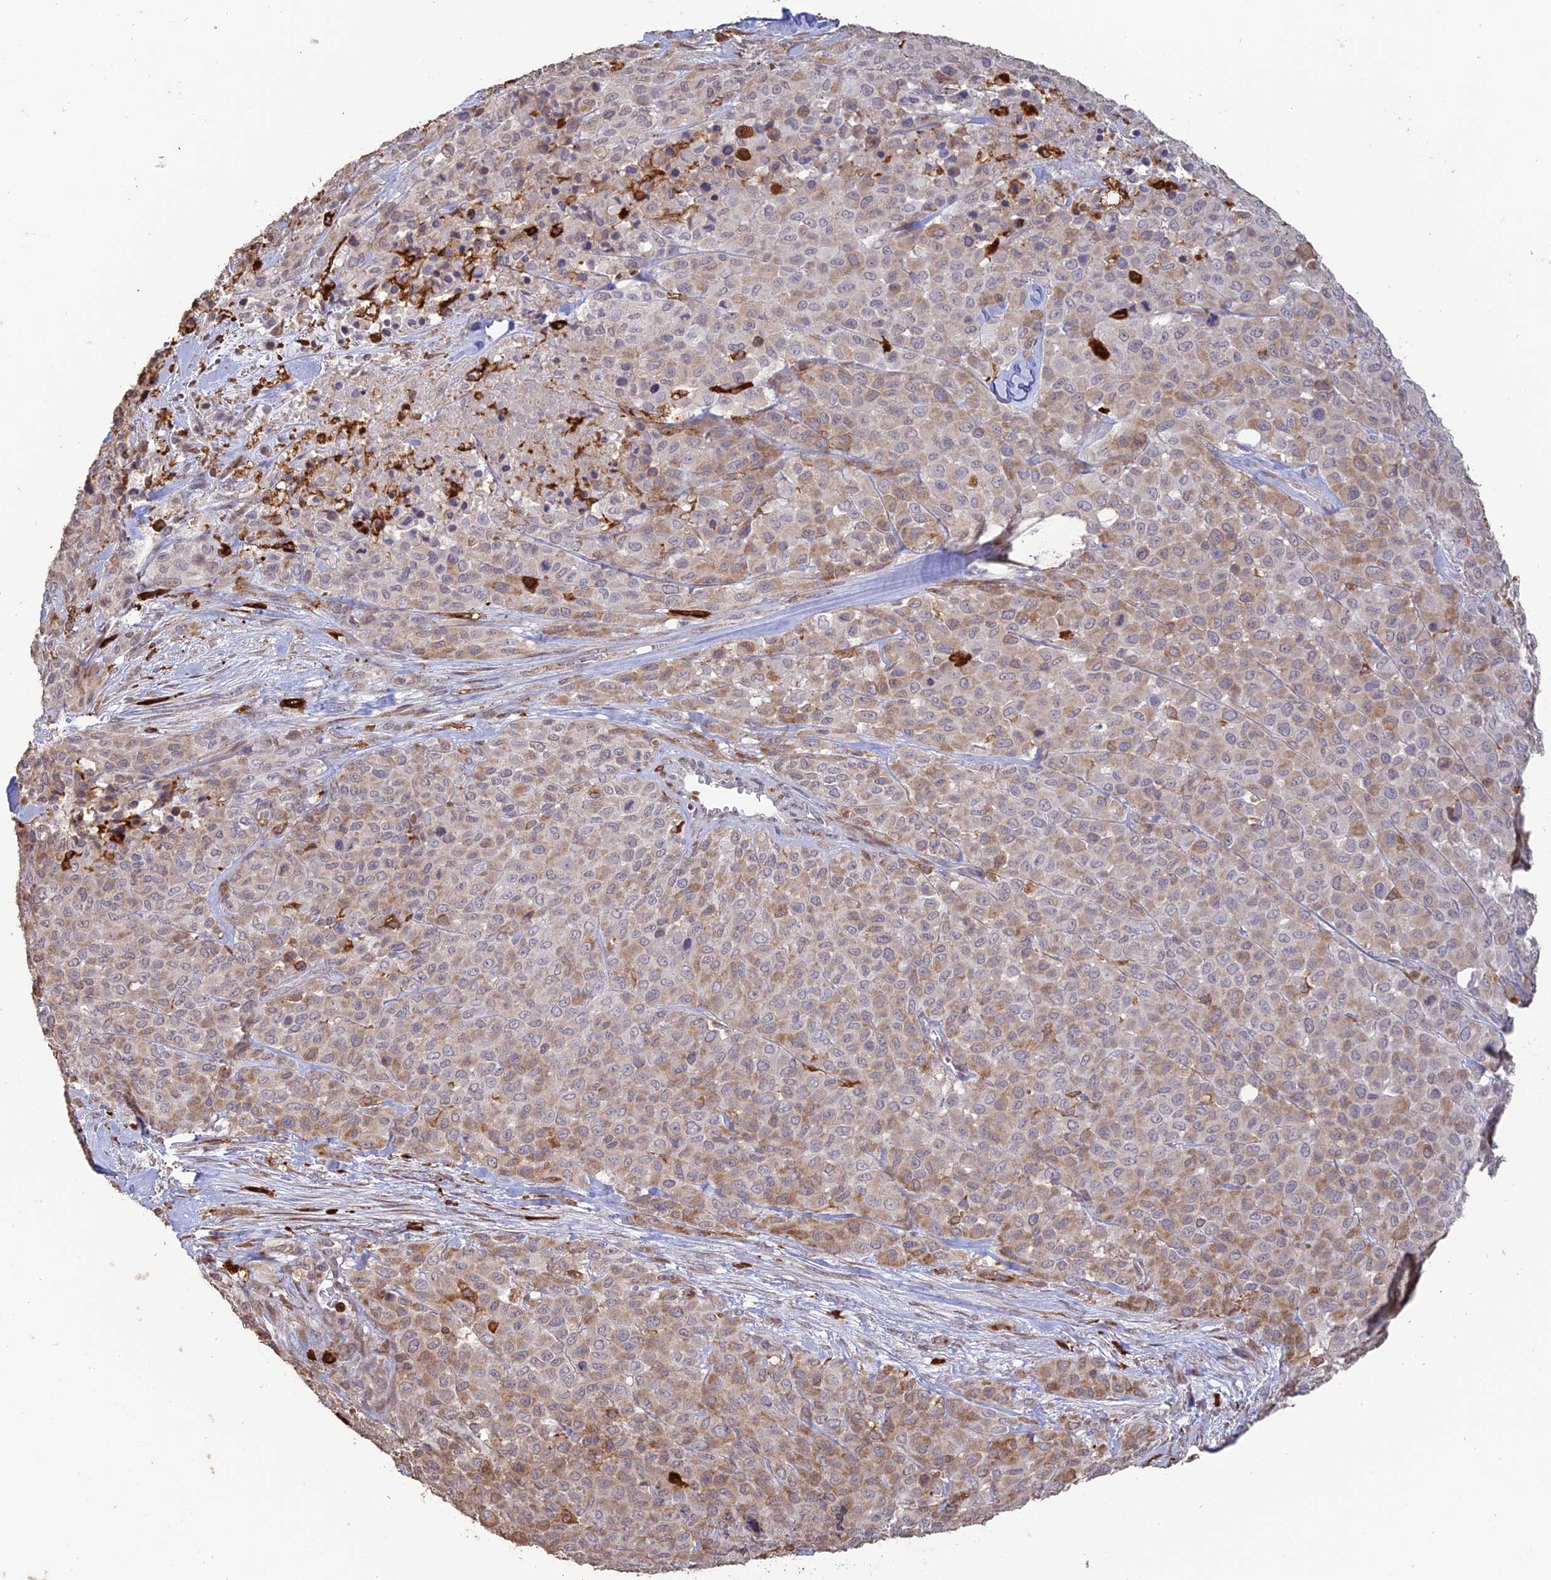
{"staining": {"intensity": "moderate", "quantity": "25%-75%", "location": "cytoplasmic/membranous"}, "tissue": "melanoma", "cell_type": "Tumor cells", "image_type": "cancer", "snomed": [{"axis": "morphology", "description": "Malignant melanoma, Metastatic site"}, {"axis": "topography", "description": "Skin"}], "caption": "This histopathology image demonstrates malignant melanoma (metastatic site) stained with immunohistochemistry to label a protein in brown. The cytoplasmic/membranous of tumor cells show moderate positivity for the protein. Nuclei are counter-stained blue.", "gene": "APOBR", "patient": {"sex": "female", "age": 81}}